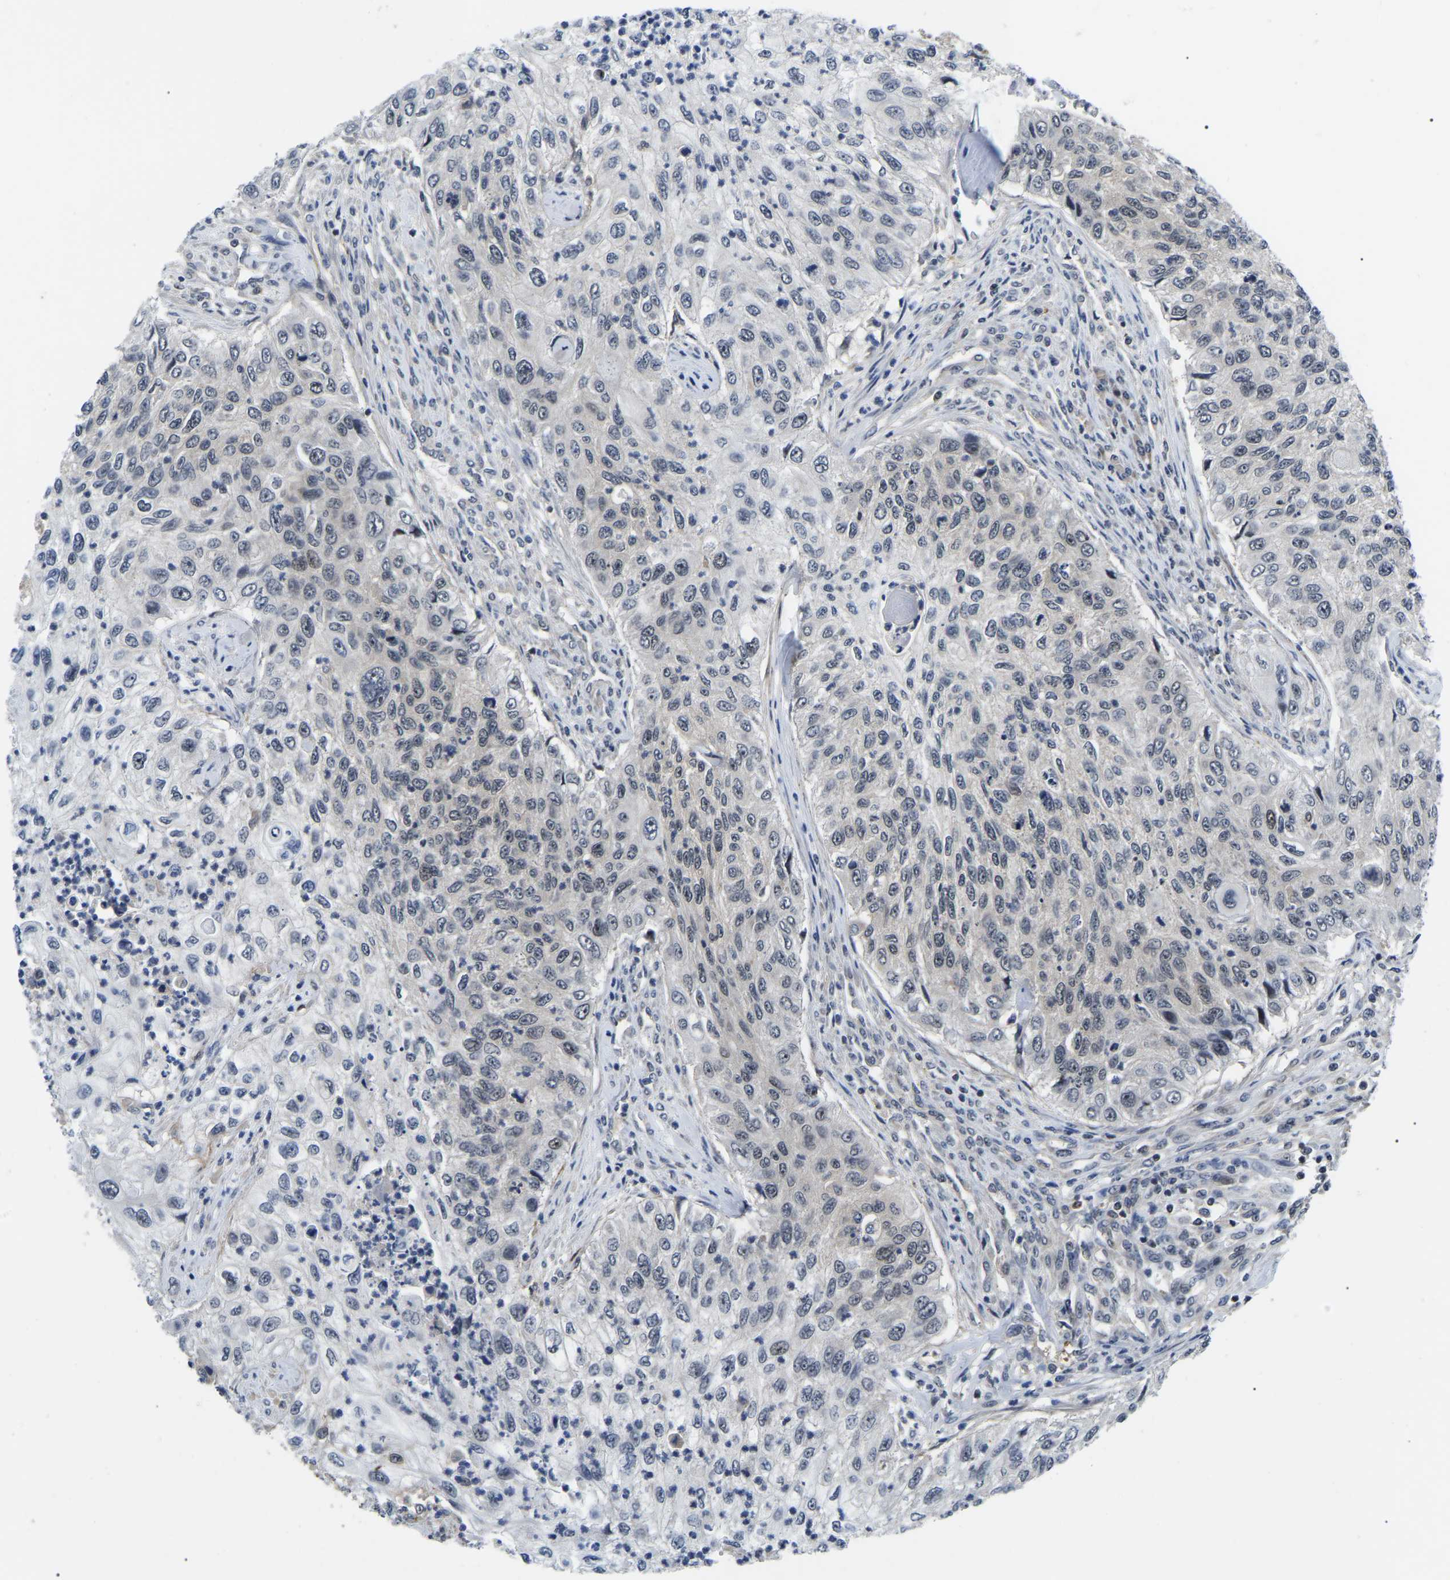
{"staining": {"intensity": "weak", "quantity": "<25%", "location": "nuclear"}, "tissue": "urothelial cancer", "cell_type": "Tumor cells", "image_type": "cancer", "snomed": [{"axis": "morphology", "description": "Urothelial carcinoma, High grade"}, {"axis": "topography", "description": "Urinary bladder"}], "caption": "Tumor cells are negative for brown protein staining in urothelial cancer. The staining is performed using DAB (3,3'-diaminobenzidine) brown chromogen with nuclei counter-stained in using hematoxylin.", "gene": "RRP1B", "patient": {"sex": "female", "age": 60}}